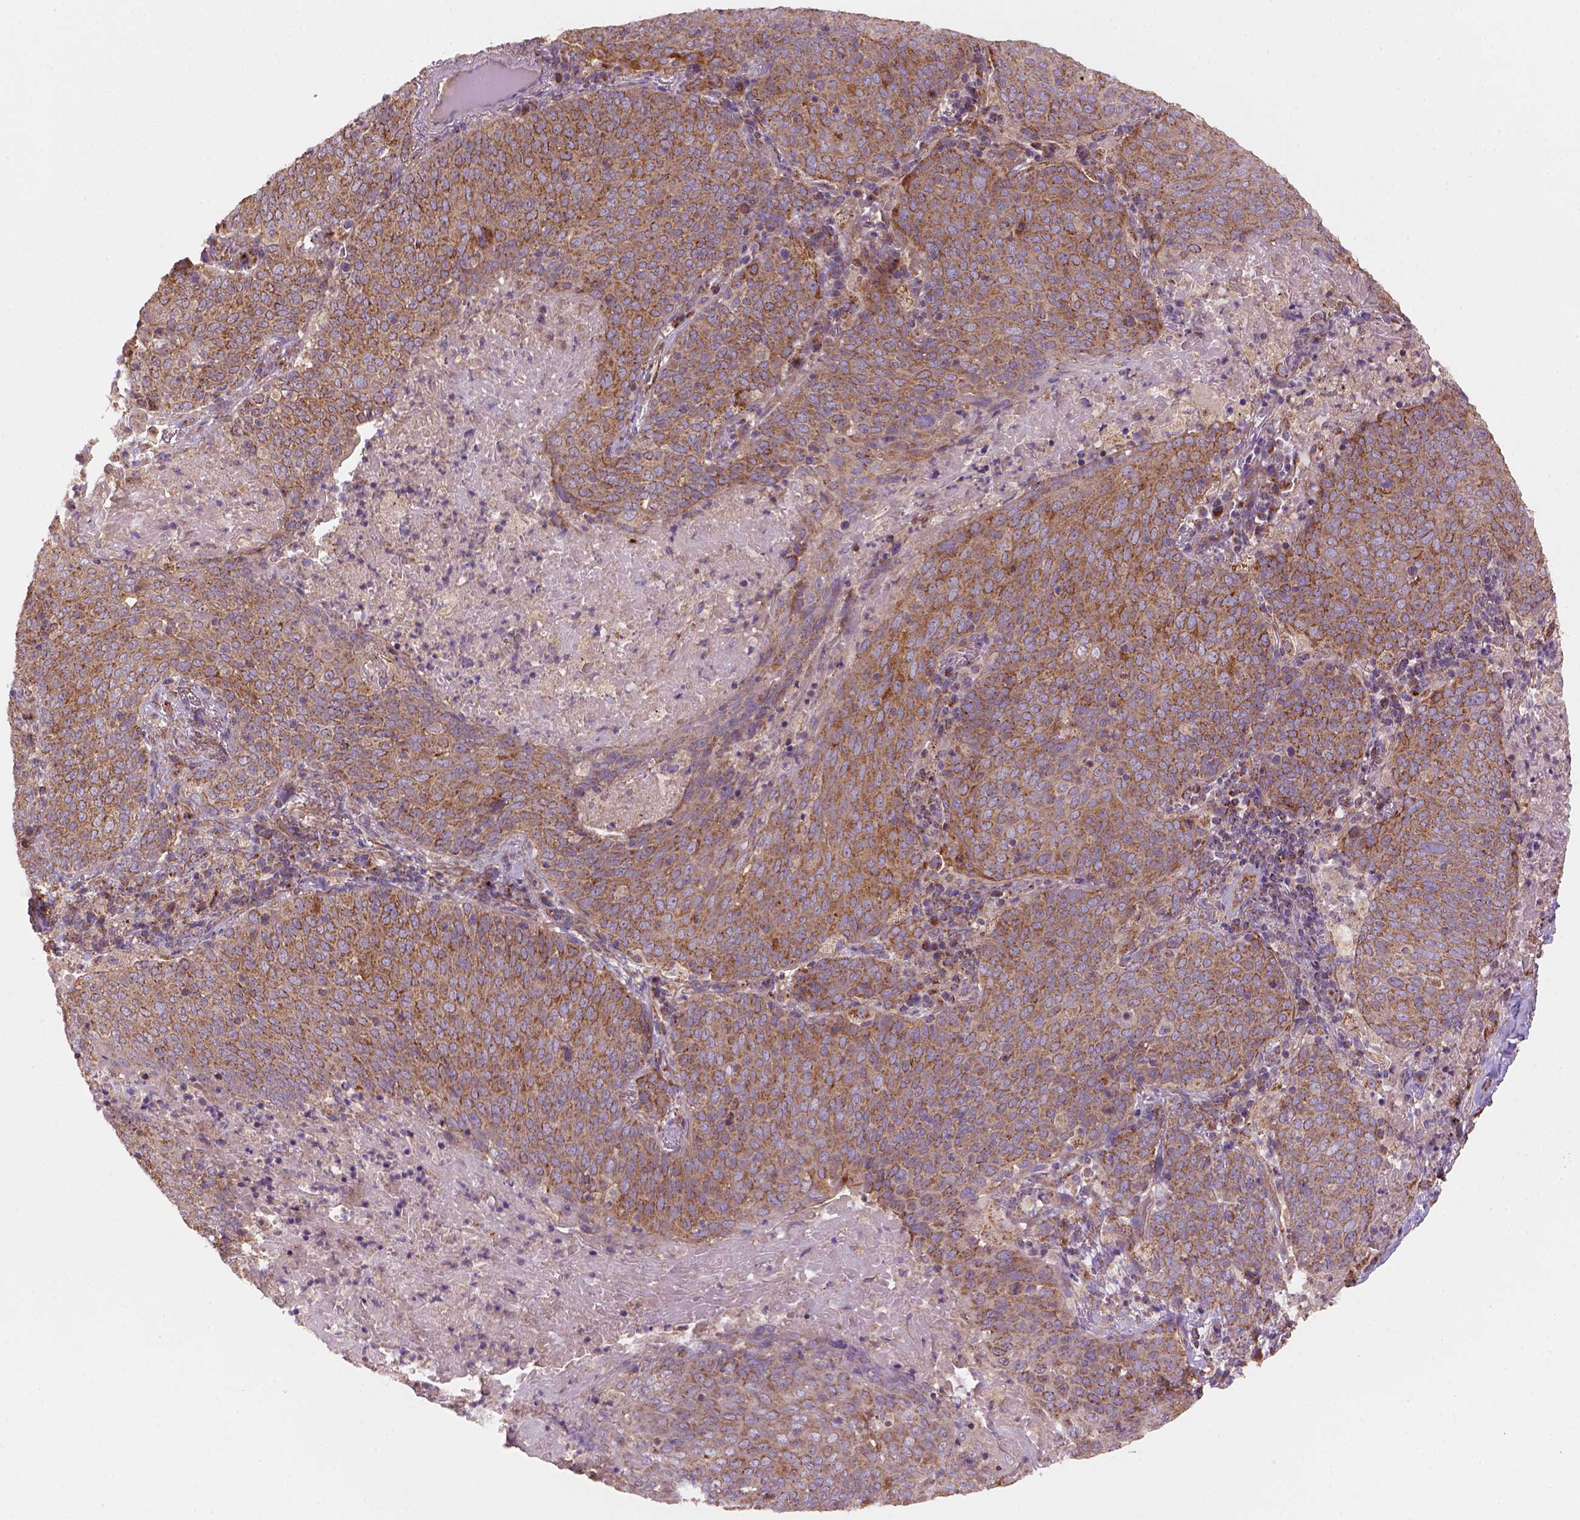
{"staining": {"intensity": "moderate", "quantity": "25%-75%", "location": "cytoplasmic/membranous"}, "tissue": "lung cancer", "cell_type": "Tumor cells", "image_type": "cancer", "snomed": [{"axis": "morphology", "description": "Squamous cell carcinoma, NOS"}, {"axis": "topography", "description": "Lung"}], "caption": "This photomicrograph shows lung cancer (squamous cell carcinoma) stained with IHC to label a protein in brown. The cytoplasmic/membranous of tumor cells show moderate positivity for the protein. Nuclei are counter-stained blue.", "gene": "WARS2", "patient": {"sex": "male", "age": 82}}